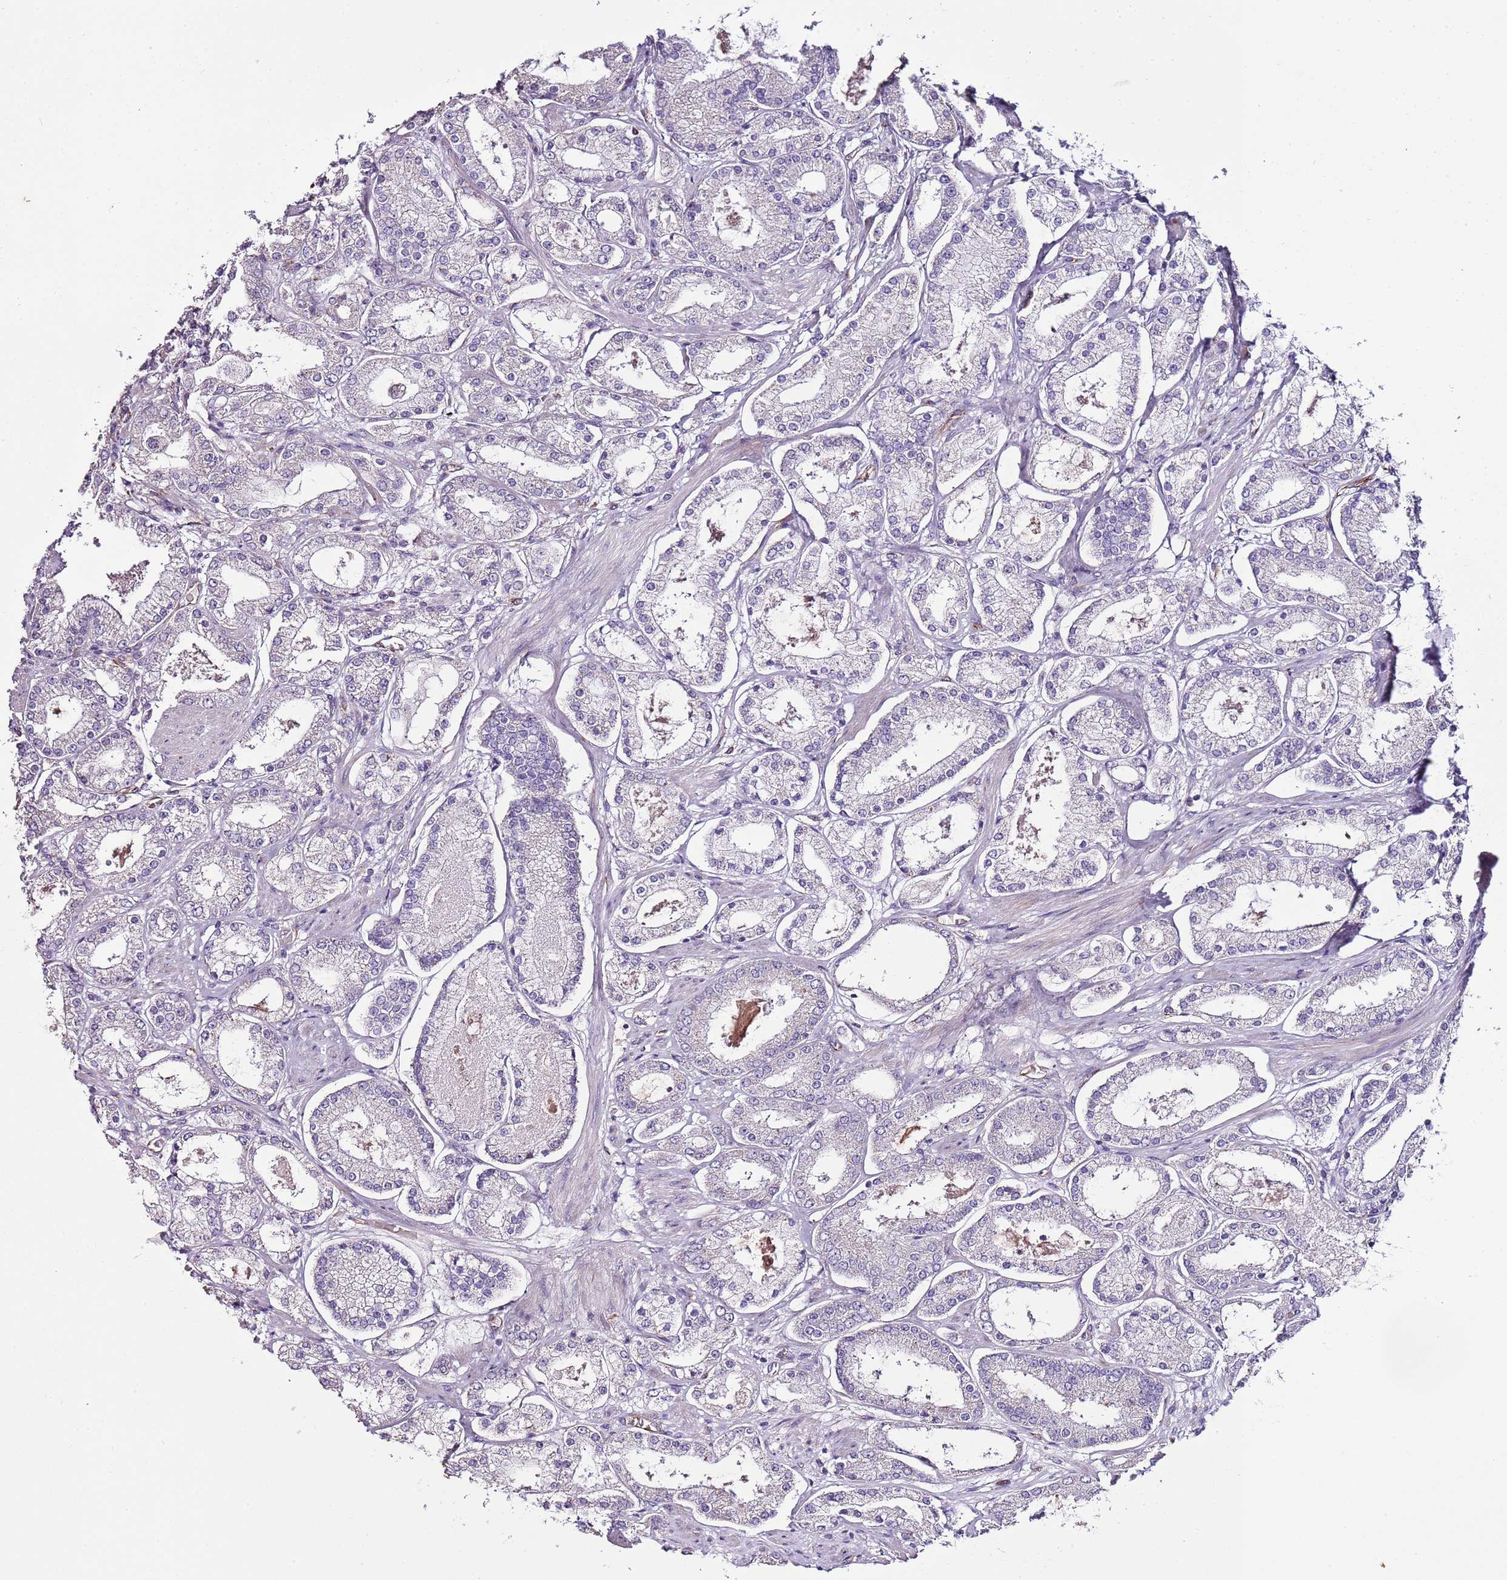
{"staining": {"intensity": "negative", "quantity": "none", "location": "none"}, "tissue": "prostate cancer", "cell_type": "Tumor cells", "image_type": "cancer", "snomed": [{"axis": "morphology", "description": "Adenocarcinoma, High grade"}, {"axis": "topography", "description": "Prostate"}], "caption": "Immunohistochemistry (IHC) of human prostate cancer demonstrates no expression in tumor cells. (Stains: DAB immunohistochemistry (IHC) with hematoxylin counter stain, Microscopy: brightfield microscopy at high magnification).", "gene": "ZNF786", "patient": {"sex": "male", "age": 69}}